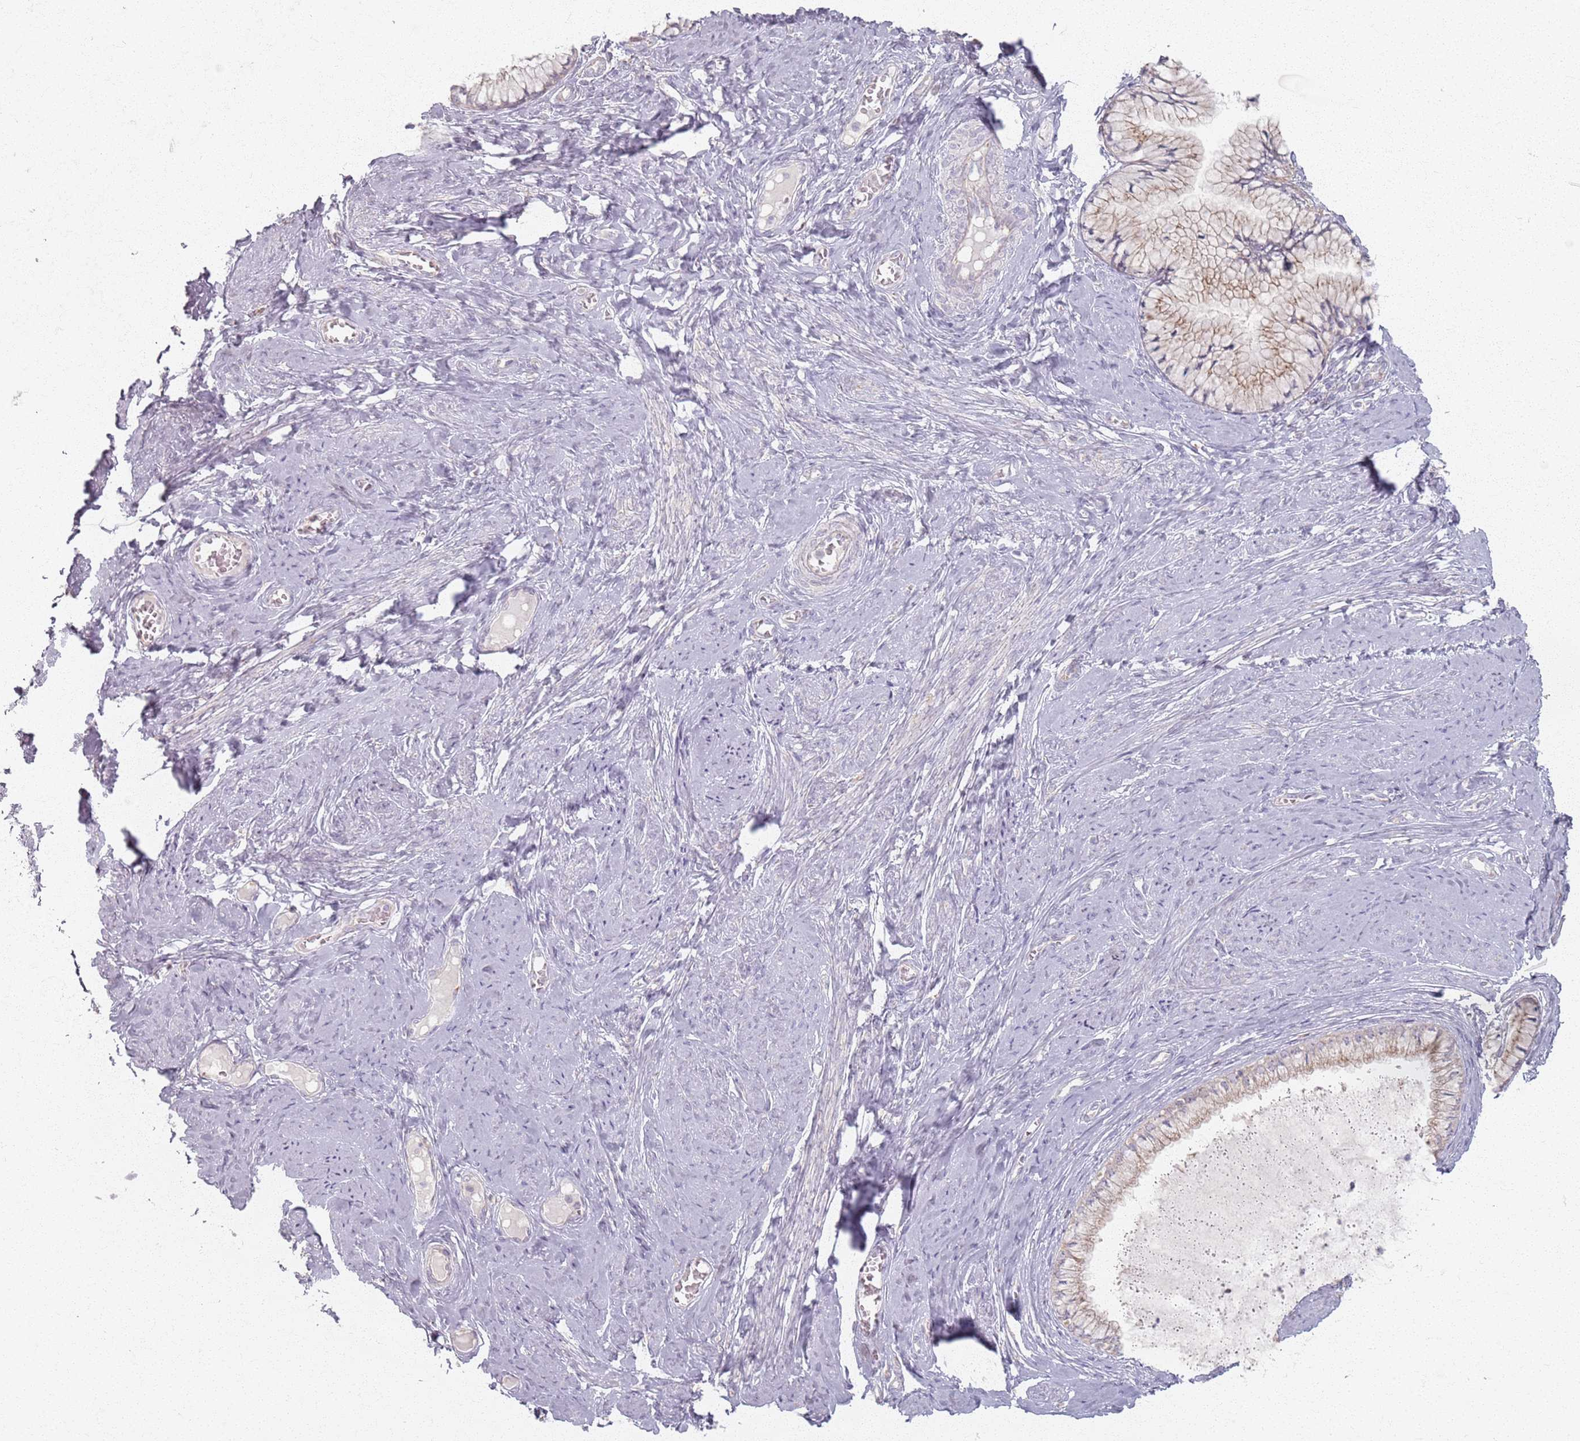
{"staining": {"intensity": "weak", "quantity": "<25%", "location": "cytoplasmic/membranous"}, "tissue": "cervix", "cell_type": "Glandular cells", "image_type": "normal", "snomed": [{"axis": "morphology", "description": "Normal tissue, NOS"}, {"axis": "topography", "description": "Cervix"}], "caption": "Immunohistochemical staining of benign human cervix exhibits no significant positivity in glandular cells.", "gene": "PKD2L2", "patient": {"sex": "female", "age": 42}}